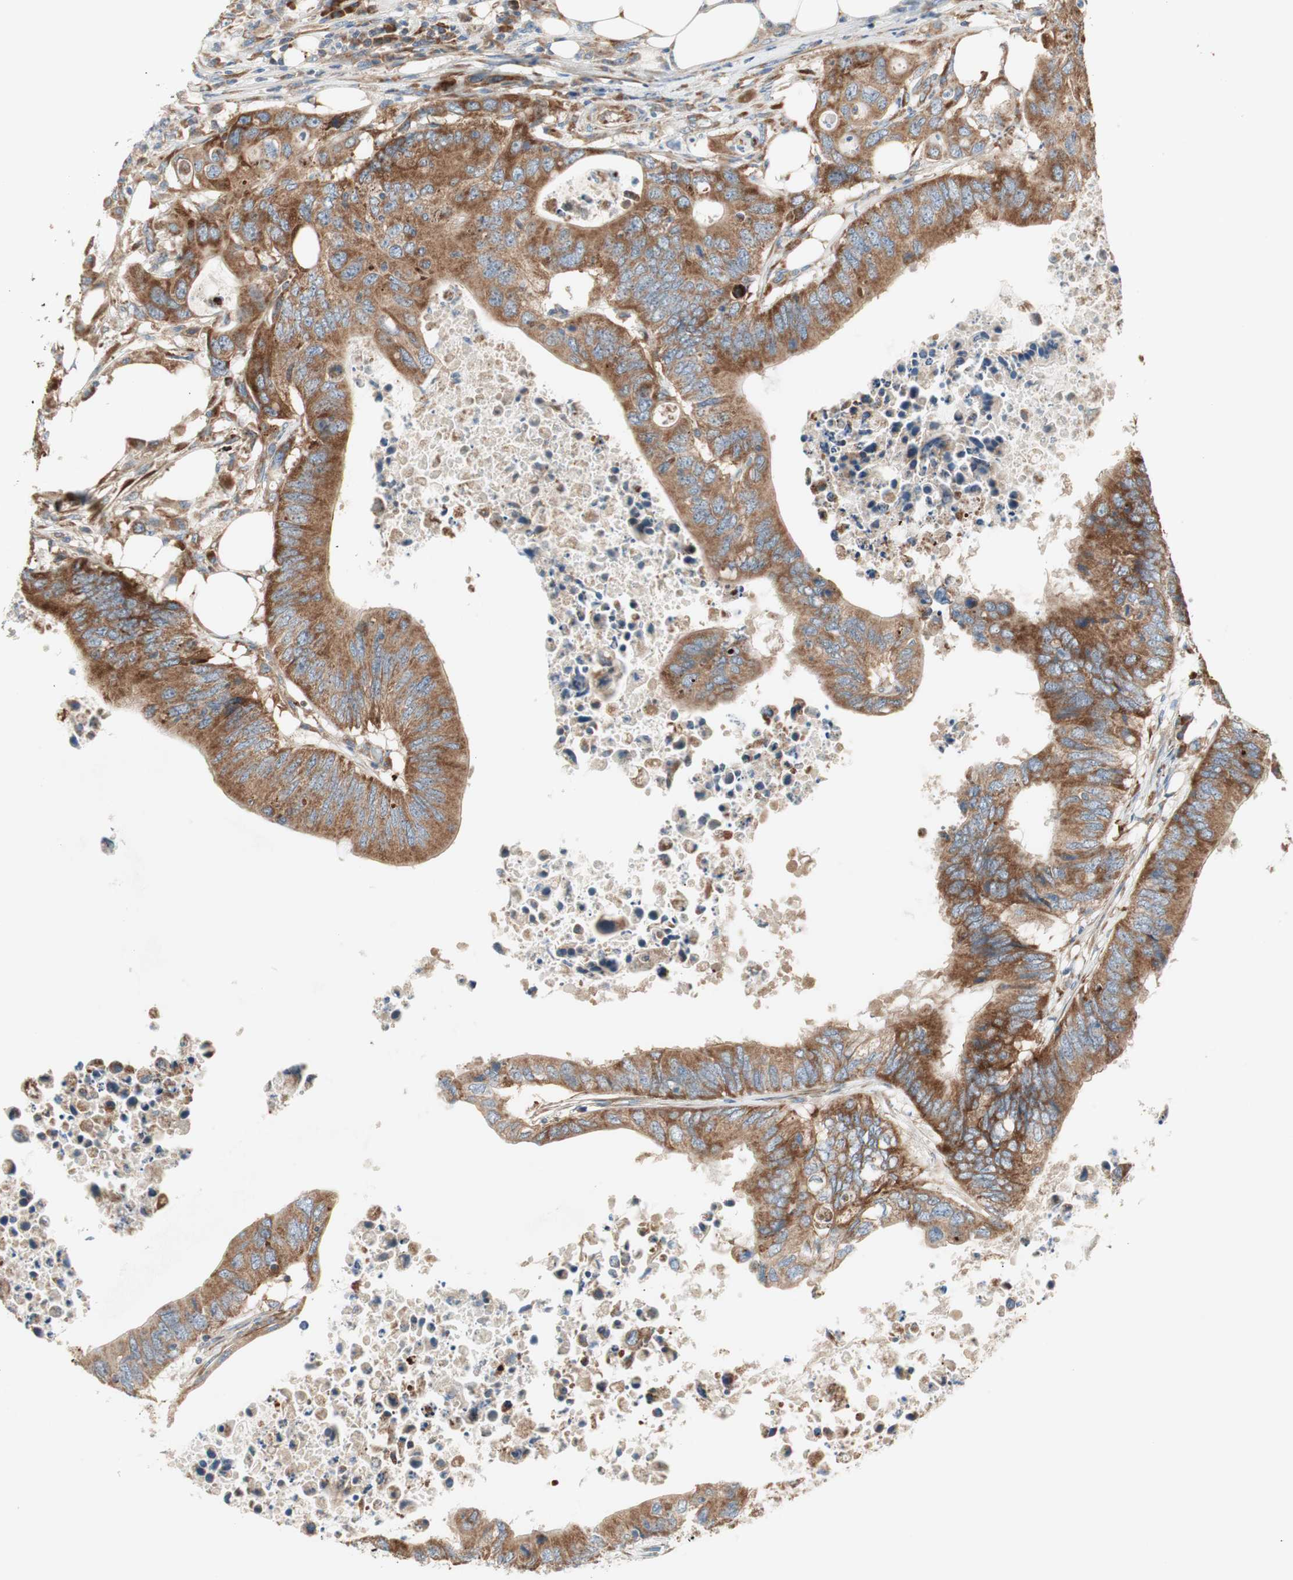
{"staining": {"intensity": "strong", "quantity": ">75%", "location": "cytoplasmic/membranous"}, "tissue": "colorectal cancer", "cell_type": "Tumor cells", "image_type": "cancer", "snomed": [{"axis": "morphology", "description": "Adenocarcinoma, NOS"}, {"axis": "topography", "description": "Colon"}], "caption": "There is high levels of strong cytoplasmic/membranous positivity in tumor cells of adenocarcinoma (colorectal), as demonstrated by immunohistochemical staining (brown color).", "gene": "RPL23", "patient": {"sex": "male", "age": 71}}